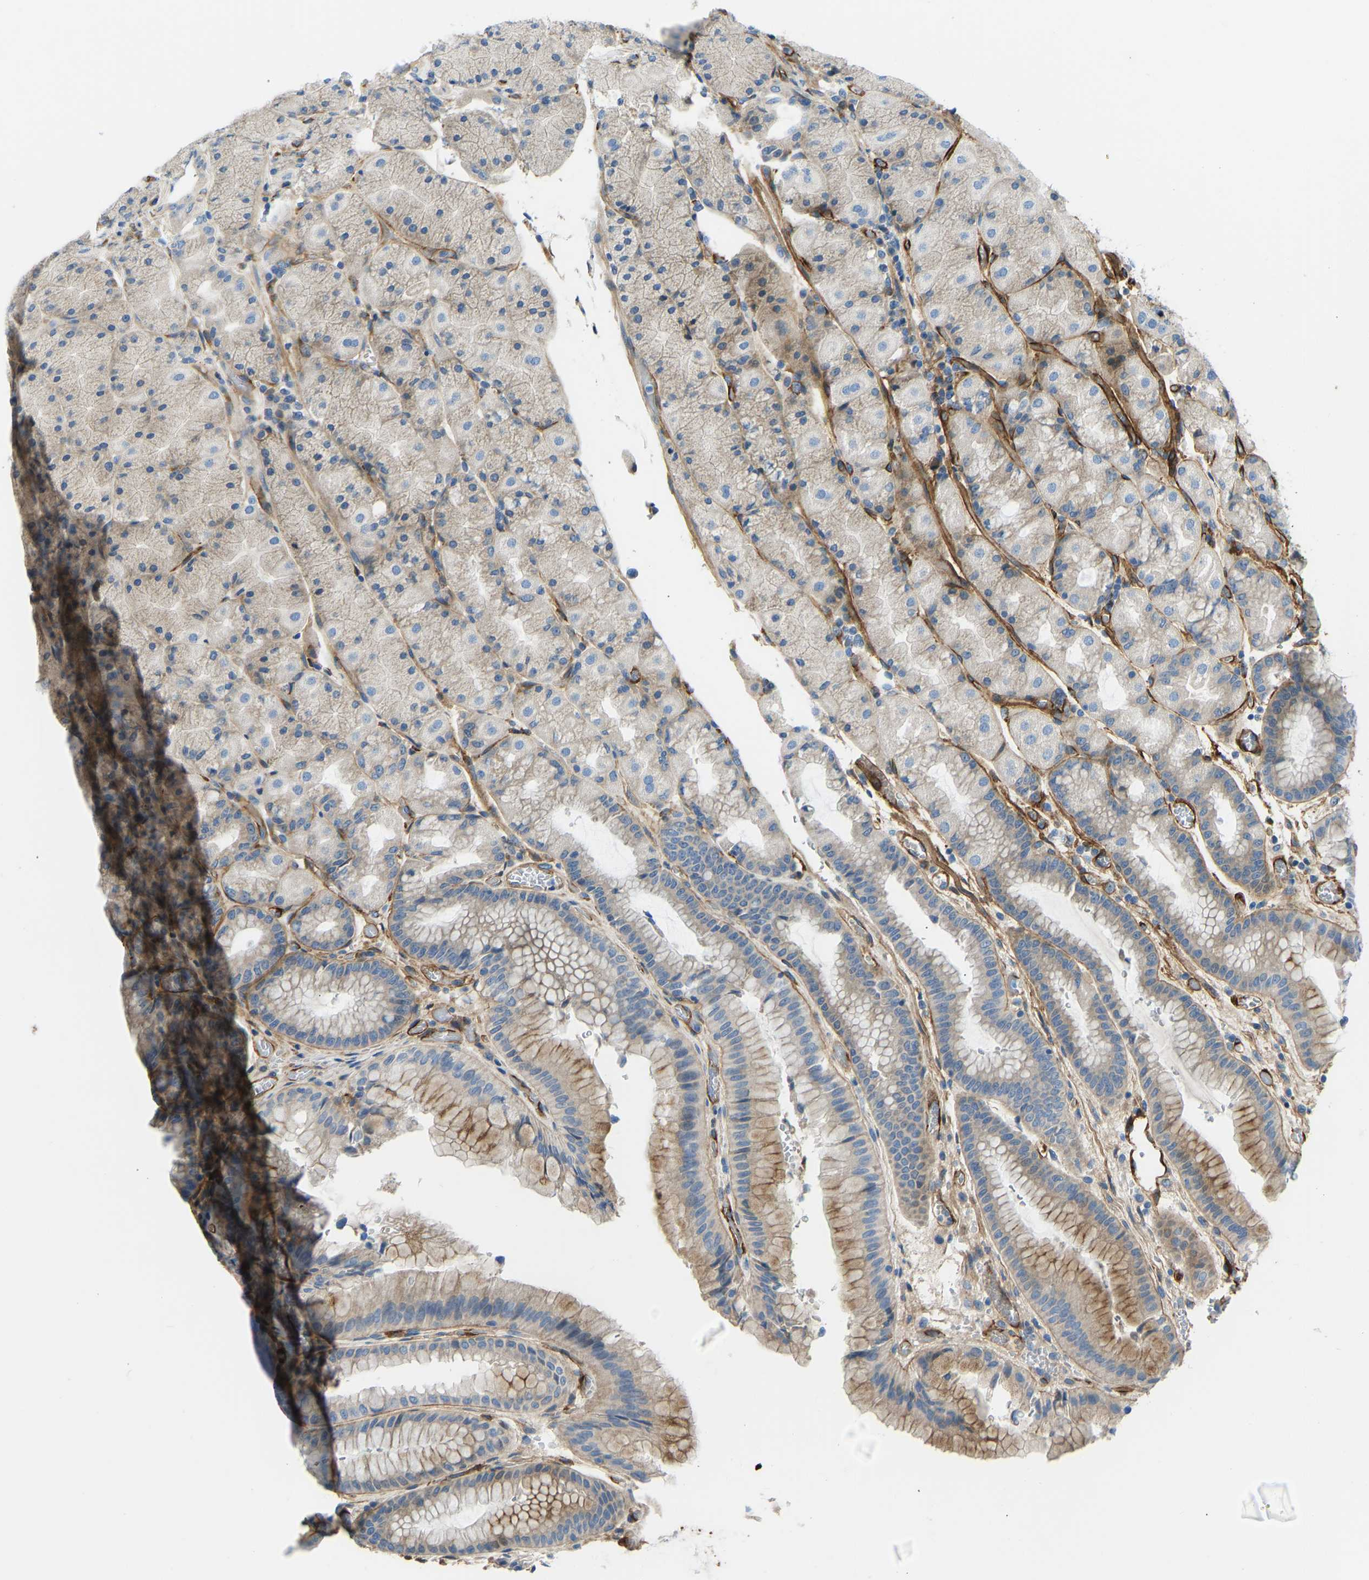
{"staining": {"intensity": "moderate", "quantity": "25%-75%", "location": "cytoplasmic/membranous"}, "tissue": "stomach", "cell_type": "Glandular cells", "image_type": "normal", "snomed": [{"axis": "morphology", "description": "Normal tissue, NOS"}, {"axis": "morphology", "description": "Carcinoid, malignant, NOS"}, {"axis": "topography", "description": "Stomach, upper"}], "caption": "A brown stain highlights moderate cytoplasmic/membranous expression of a protein in glandular cells of benign stomach. Using DAB (3,3'-diaminobenzidine) (brown) and hematoxylin (blue) stains, captured at high magnification using brightfield microscopy.", "gene": "COL15A1", "patient": {"sex": "male", "age": 39}}